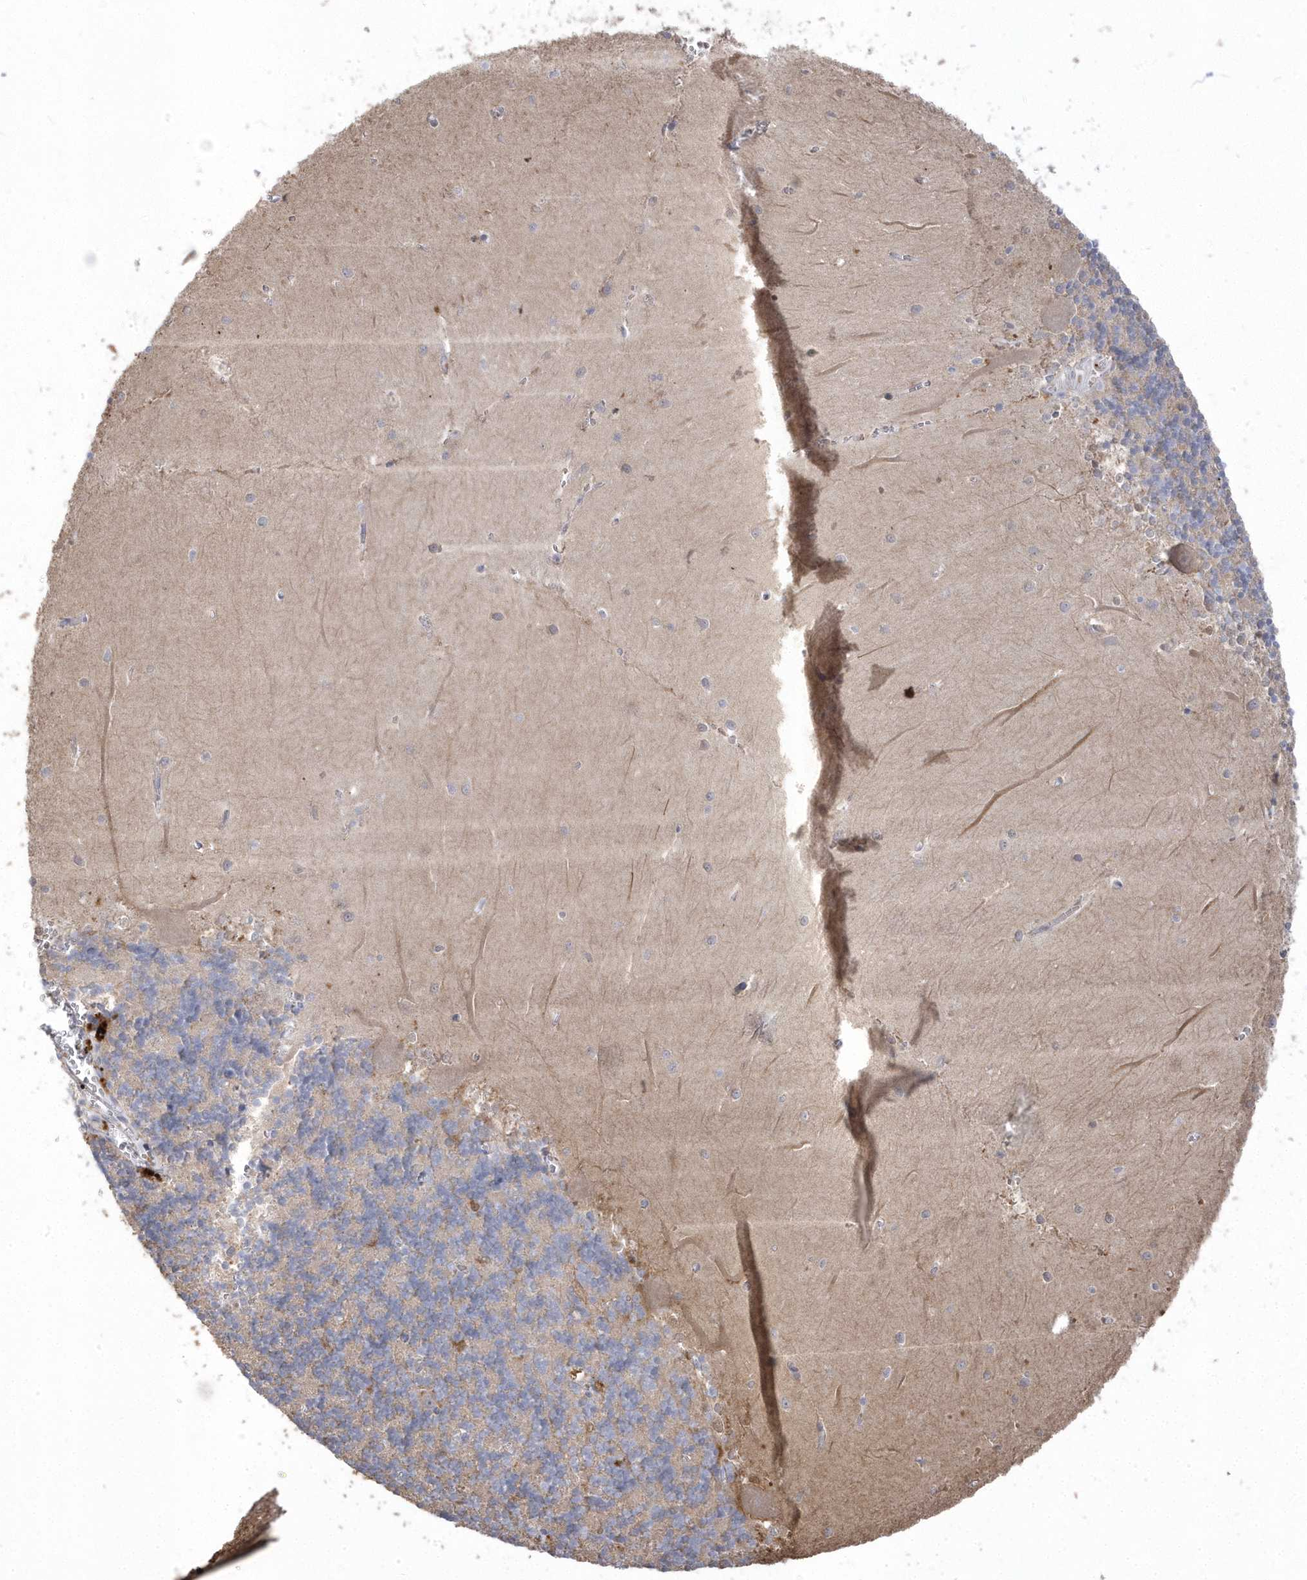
{"staining": {"intensity": "moderate", "quantity": "25%-75%", "location": "cytoplasmic/membranous,nuclear"}, "tissue": "cerebellum", "cell_type": "Cells in granular layer", "image_type": "normal", "snomed": [{"axis": "morphology", "description": "Normal tissue, NOS"}, {"axis": "topography", "description": "Cerebellum"}], "caption": "Immunohistochemical staining of unremarkable human cerebellum exhibits 25%-75% levels of moderate cytoplasmic/membranous,nuclear protein positivity in approximately 25%-75% of cells in granular layer. Using DAB (brown) and hematoxylin (blue) stains, captured at high magnification using brightfield microscopy.", "gene": "GTPBP6", "patient": {"sex": "male", "age": 37}}